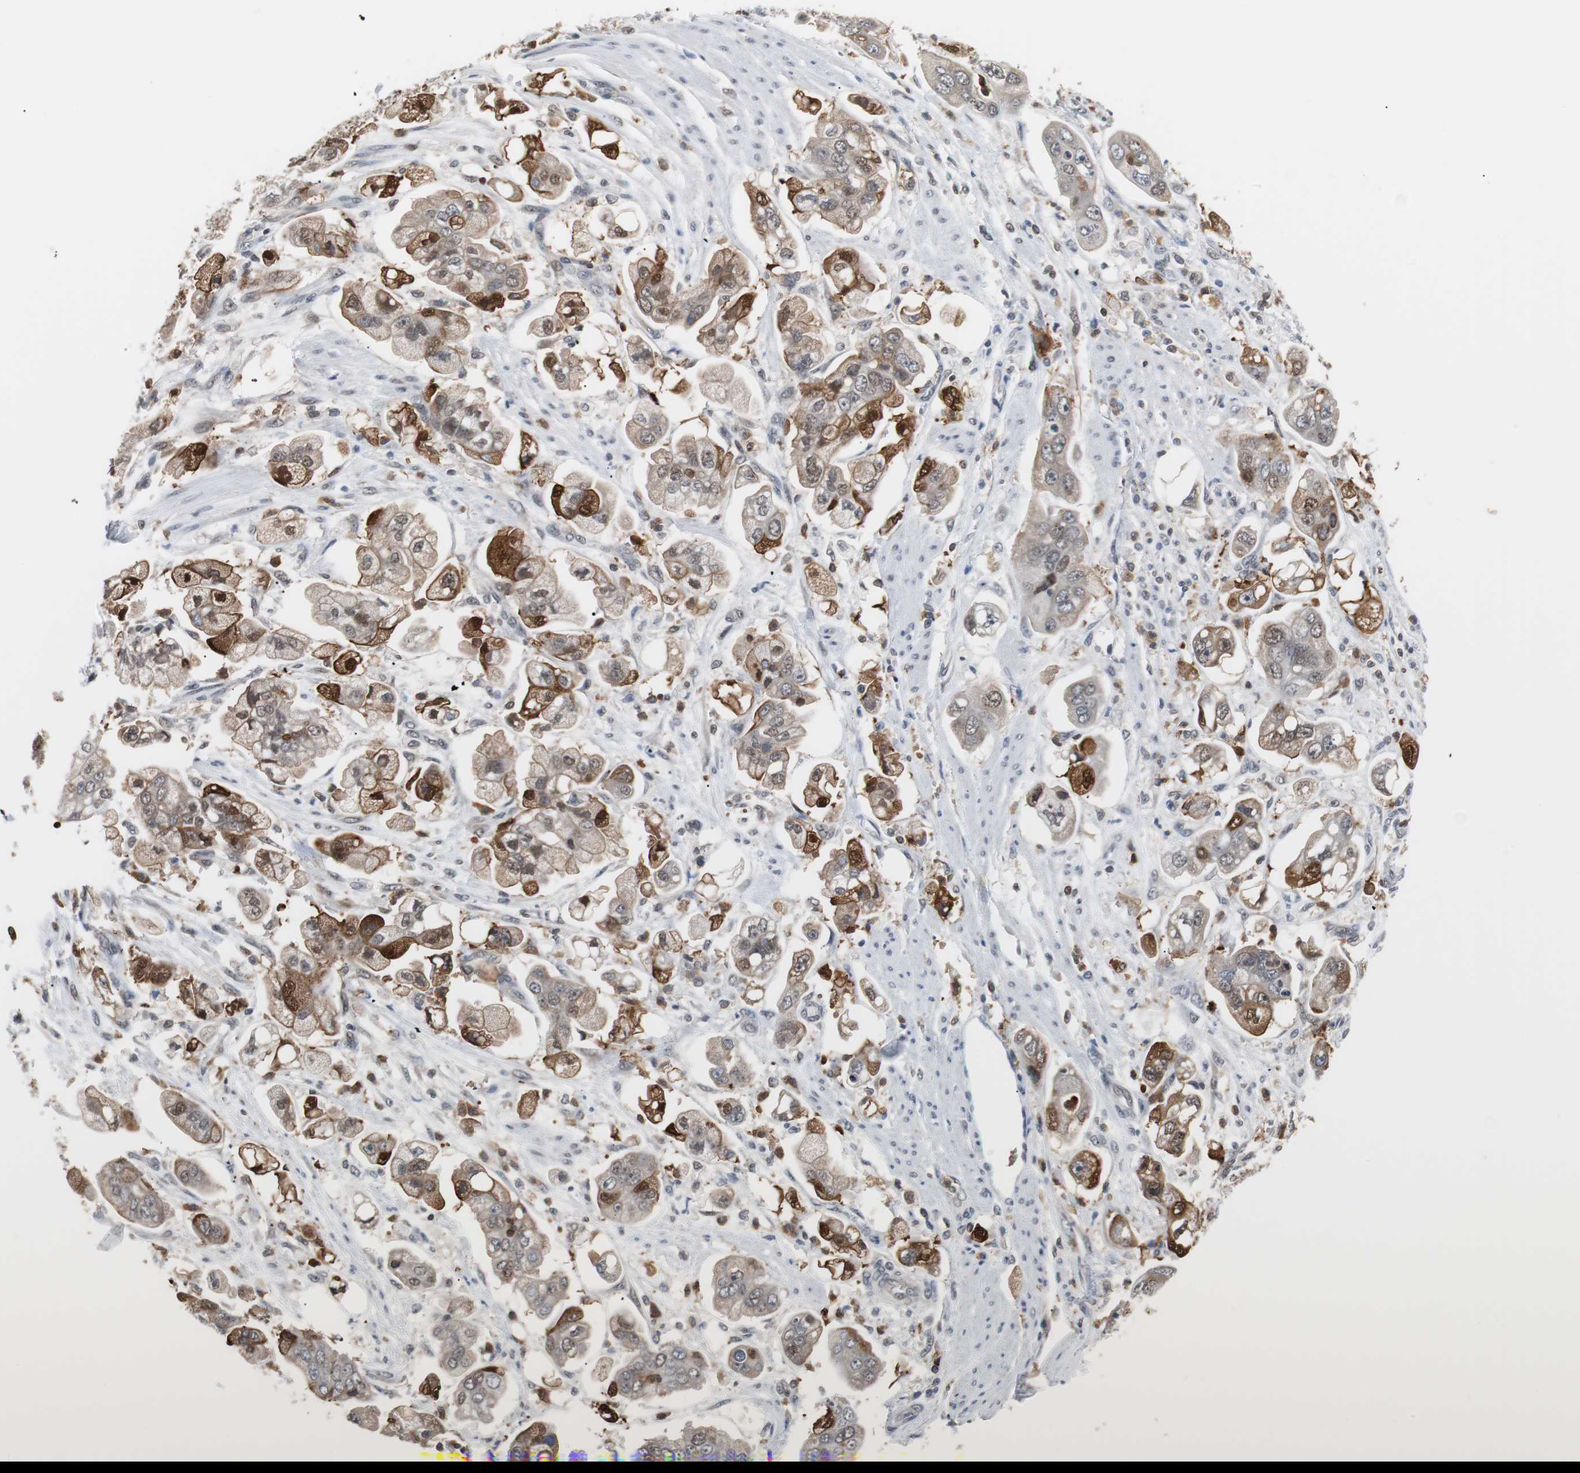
{"staining": {"intensity": "strong", "quantity": "25%-75%", "location": "cytoplasmic/membranous,nuclear"}, "tissue": "stomach cancer", "cell_type": "Tumor cells", "image_type": "cancer", "snomed": [{"axis": "morphology", "description": "Adenocarcinoma, NOS"}, {"axis": "topography", "description": "Stomach"}], "caption": "Immunohistochemical staining of human stomach cancer (adenocarcinoma) exhibits strong cytoplasmic/membranous and nuclear protein positivity in about 25%-75% of tumor cells.", "gene": "SIRT1", "patient": {"sex": "male", "age": 62}}